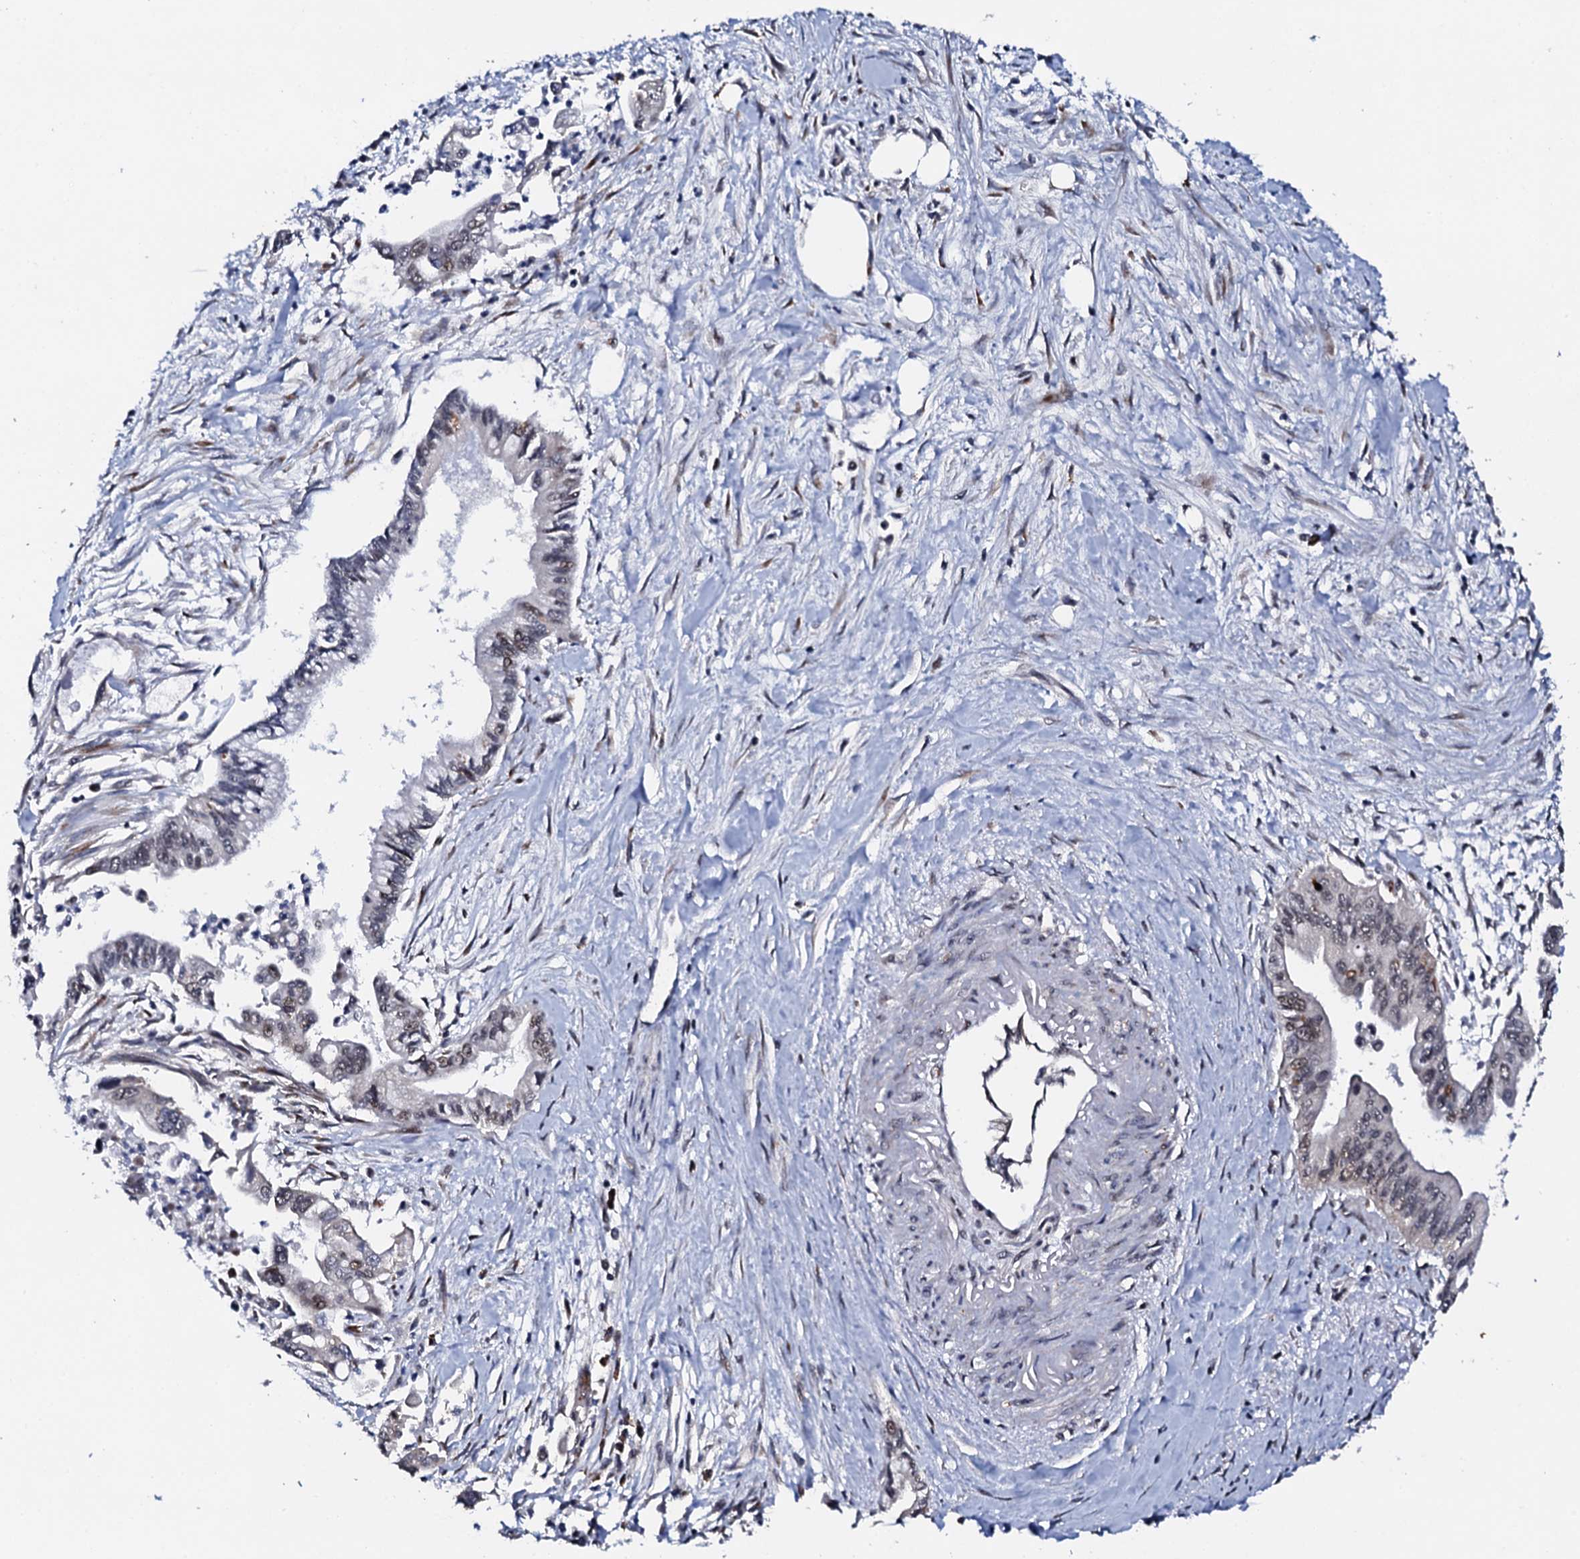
{"staining": {"intensity": "negative", "quantity": "none", "location": "none"}, "tissue": "pancreatic cancer", "cell_type": "Tumor cells", "image_type": "cancer", "snomed": [{"axis": "morphology", "description": "Adenocarcinoma, NOS"}, {"axis": "topography", "description": "Pancreas"}], "caption": "Tumor cells are negative for brown protein staining in adenocarcinoma (pancreatic). The staining was performed using DAB (3,3'-diaminobenzidine) to visualize the protein expression in brown, while the nuclei were stained in blue with hematoxylin (Magnification: 20x).", "gene": "FAM111A", "patient": {"sex": "male", "age": 70}}